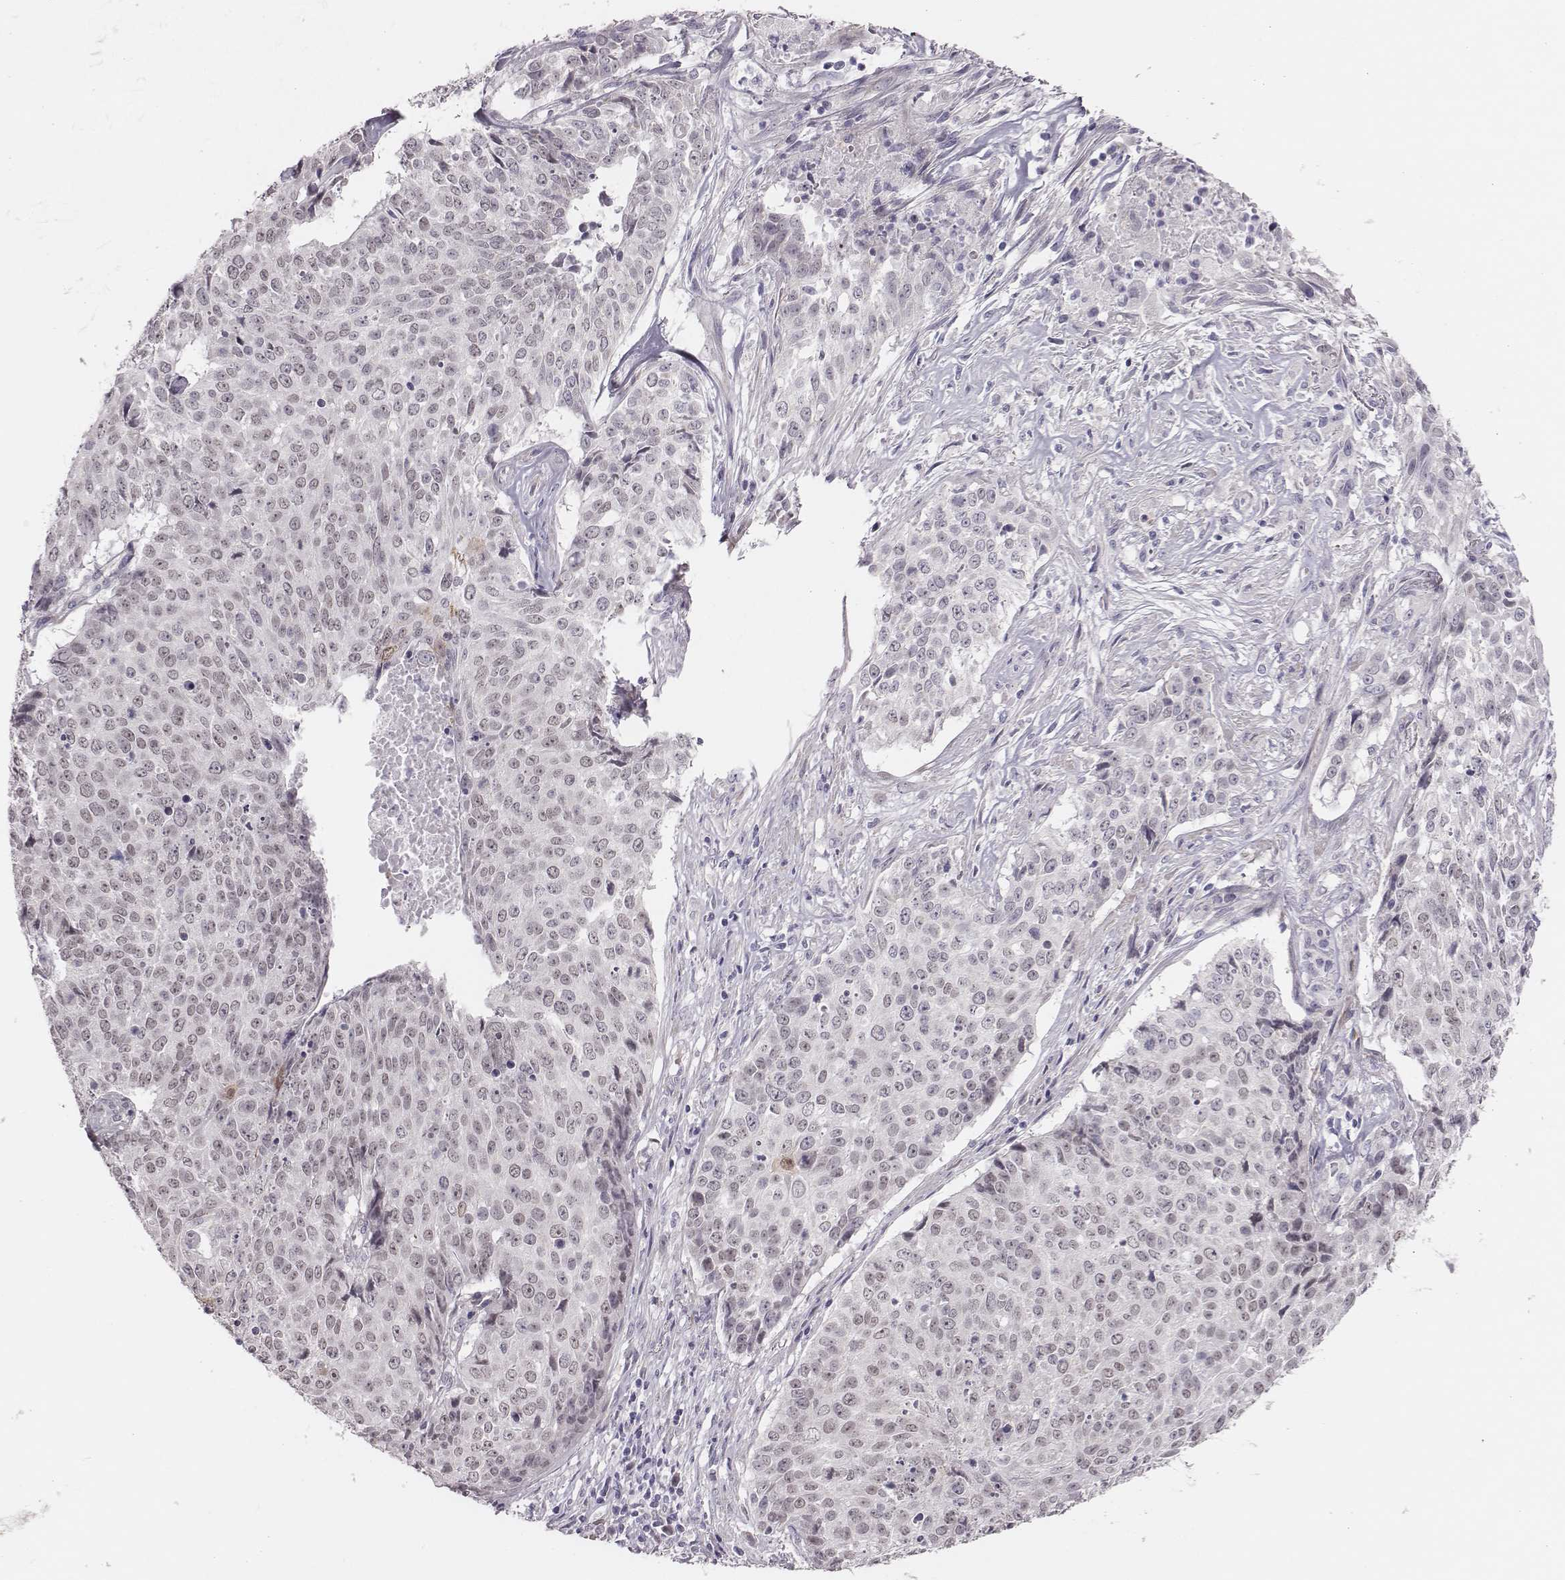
{"staining": {"intensity": "negative", "quantity": "none", "location": "none"}, "tissue": "lung cancer", "cell_type": "Tumor cells", "image_type": "cancer", "snomed": [{"axis": "morphology", "description": "Normal tissue, NOS"}, {"axis": "morphology", "description": "Squamous cell carcinoma, NOS"}, {"axis": "topography", "description": "Bronchus"}, {"axis": "topography", "description": "Lung"}], "caption": "Immunohistochemistry micrograph of lung squamous cell carcinoma stained for a protein (brown), which shows no positivity in tumor cells. (DAB (3,3'-diaminobenzidine) immunohistochemistry visualized using brightfield microscopy, high magnification).", "gene": "SCML2", "patient": {"sex": "male", "age": 64}}